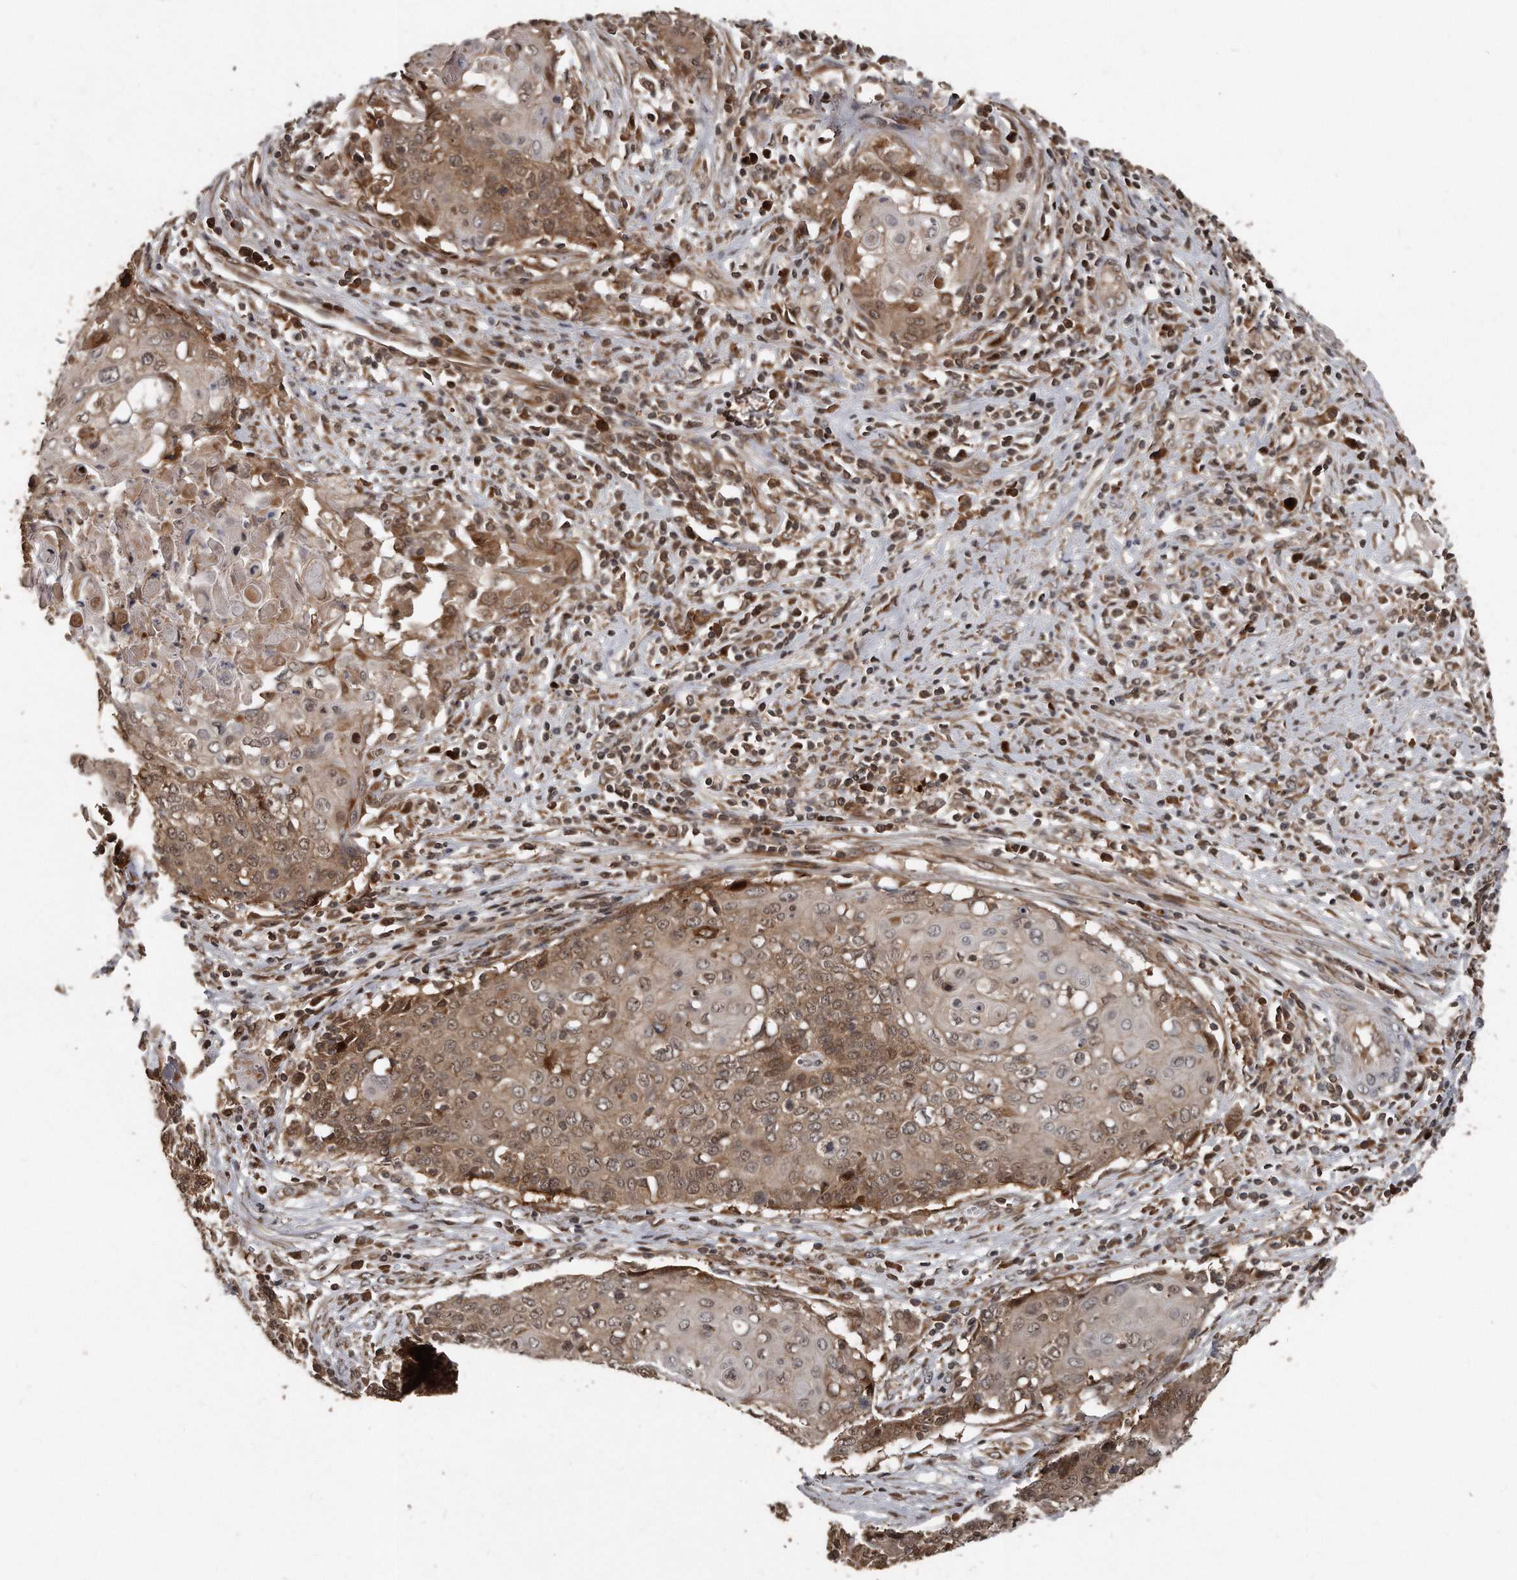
{"staining": {"intensity": "moderate", "quantity": ">75%", "location": "cytoplasmic/membranous,nuclear"}, "tissue": "cervical cancer", "cell_type": "Tumor cells", "image_type": "cancer", "snomed": [{"axis": "morphology", "description": "Squamous cell carcinoma, NOS"}, {"axis": "topography", "description": "Cervix"}], "caption": "IHC (DAB) staining of cervical cancer (squamous cell carcinoma) exhibits moderate cytoplasmic/membranous and nuclear protein expression in approximately >75% of tumor cells.", "gene": "GCH1", "patient": {"sex": "female", "age": 39}}